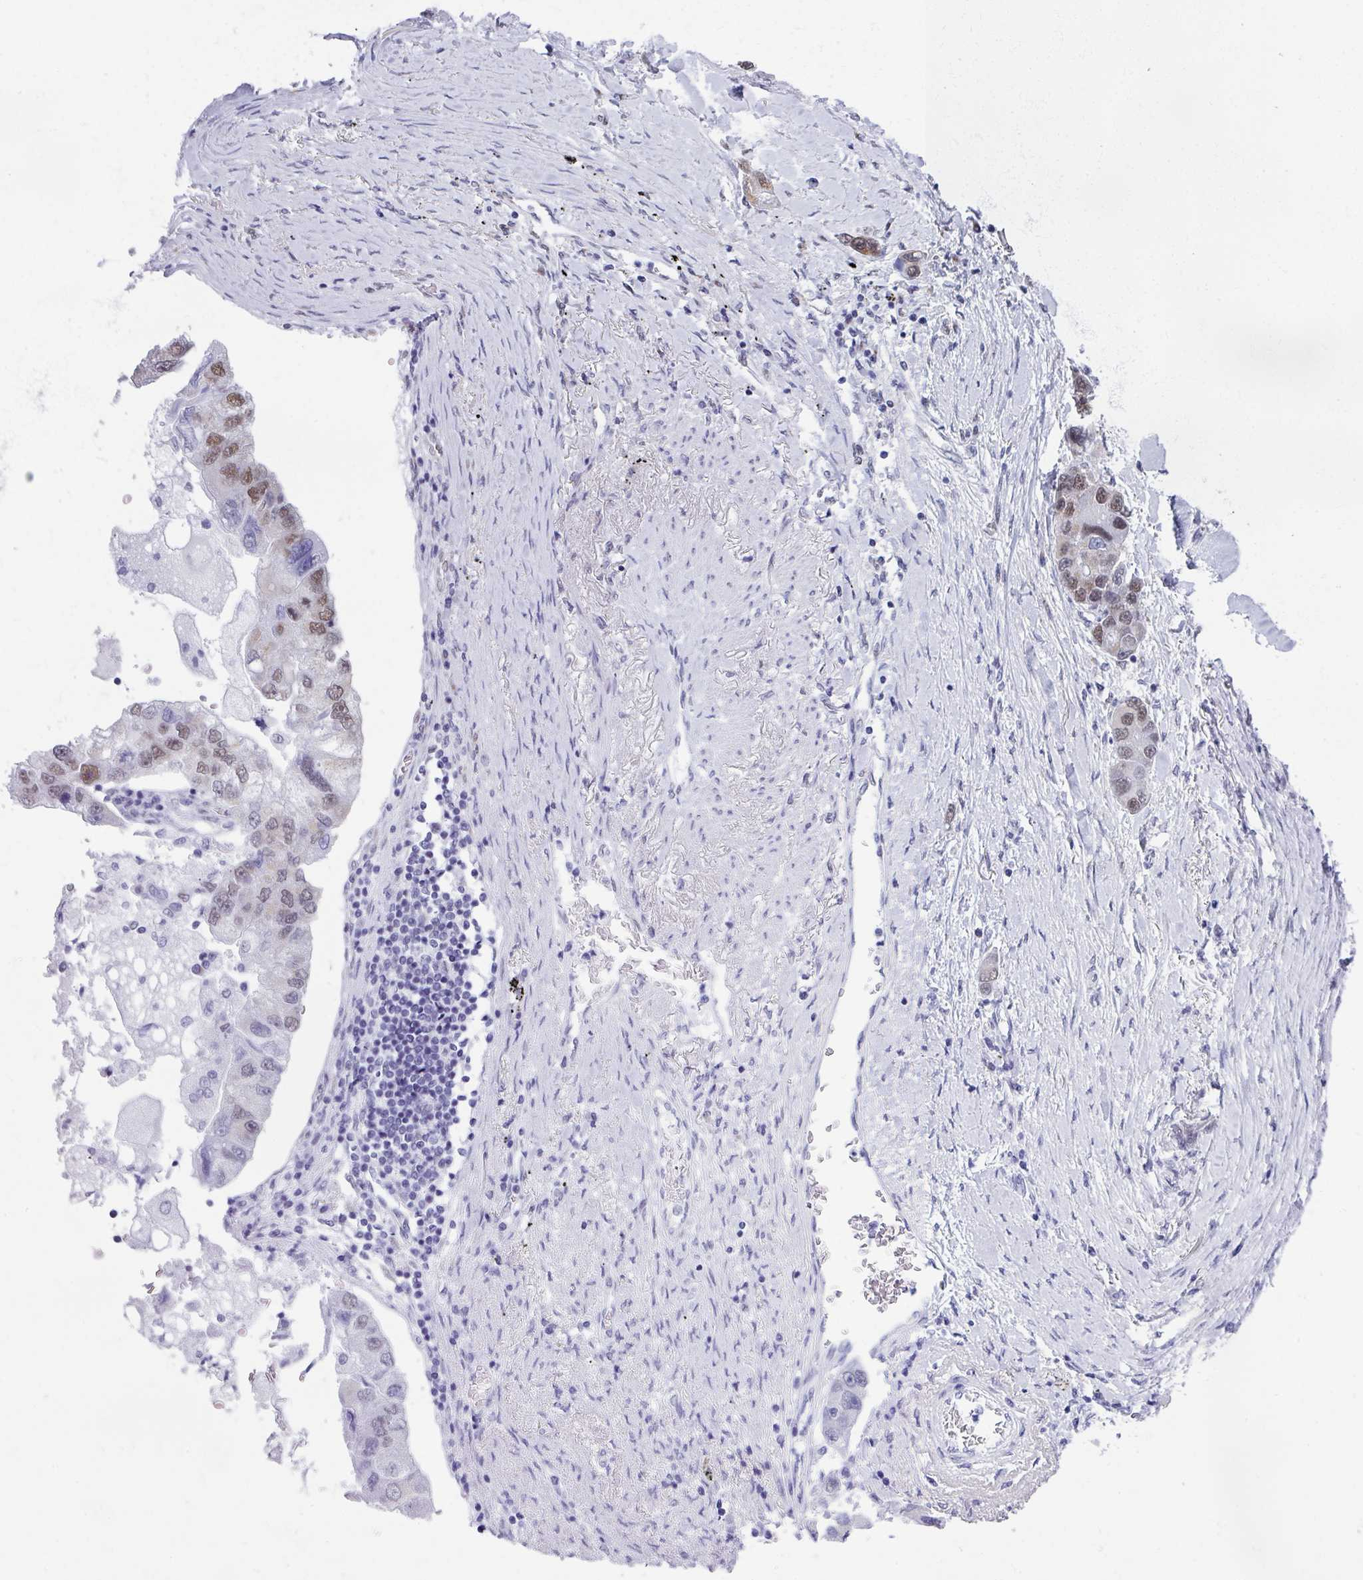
{"staining": {"intensity": "moderate", "quantity": "<25%", "location": "nuclear"}, "tissue": "lung cancer", "cell_type": "Tumor cells", "image_type": "cancer", "snomed": [{"axis": "morphology", "description": "Adenocarcinoma, NOS"}, {"axis": "topography", "description": "Lung"}], "caption": "Protein expression analysis of adenocarcinoma (lung) demonstrates moderate nuclear positivity in approximately <25% of tumor cells.", "gene": "PUF60", "patient": {"sex": "female", "age": 54}}